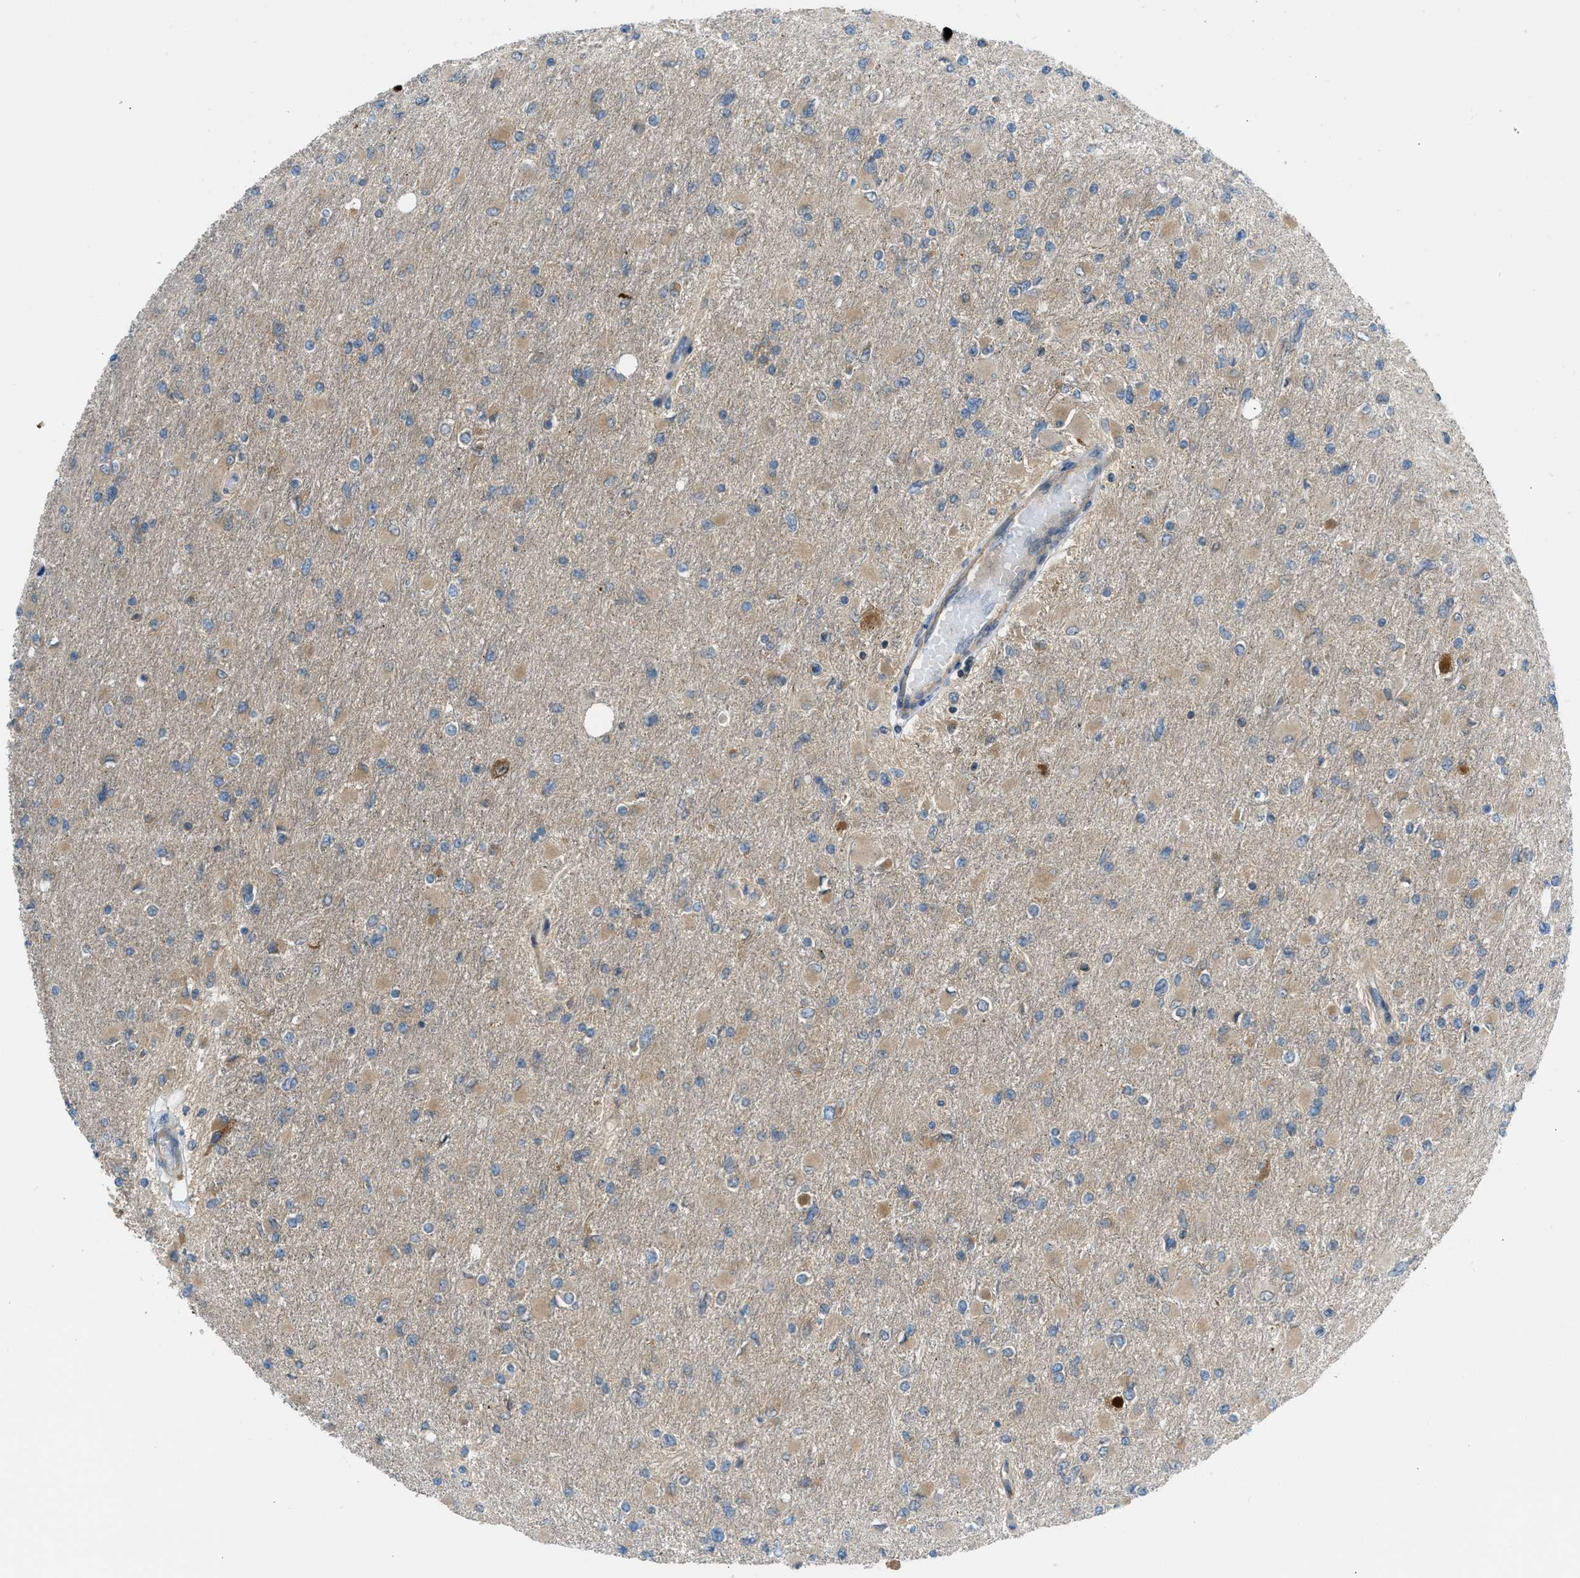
{"staining": {"intensity": "moderate", "quantity": "25%-75%", "location": "cytoplasmic/membranous"}, "tissue": "glioma", "cell_type": "Tumor cells", "image_type": "cancer", "snomed": [{"axis": "morphology", "description": "Glioma, malignant, High grade"}, {"axis": "topography", "description": "Cerebral cortex"}], "caption": "Tumor cells reveal medium levels of moderate cytoplasmic/membranous expression in approximately 25%-75% of cells in human high-grade glioma (malignant).", "gene": "SESN2", "patient": {"sex": "female", "age": 36}}